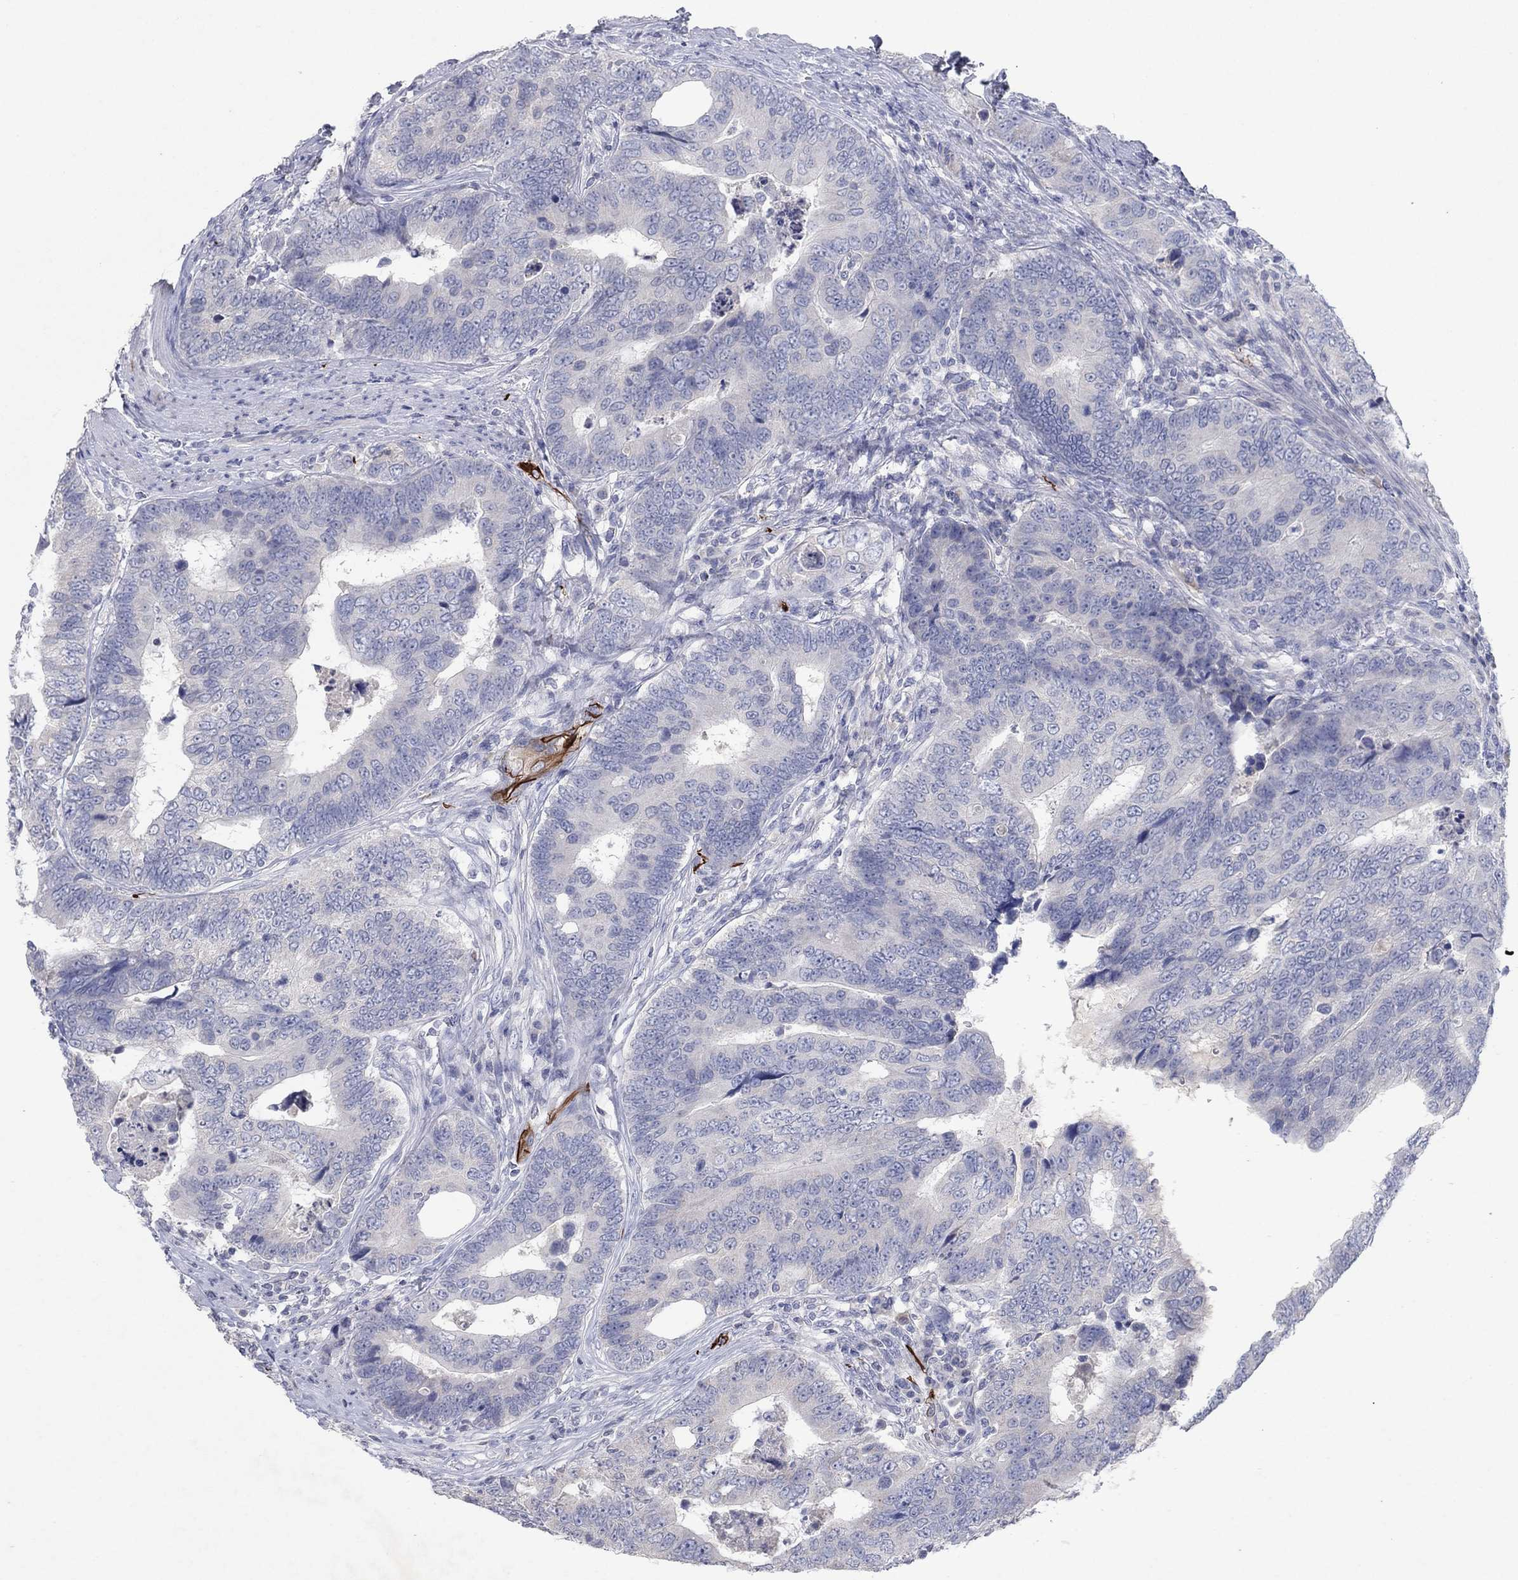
{"staining": {"intensity": "negative", "quantity": "none", "location": "none"}, "tissue": "colorectal cancer", "cell_type": "Tumor cells", "image_type": "cancer", "snomed": [{"axis": "morphology", "description": "Adenocarcinoma, NOS"}, {"axis": "topography", "description": "Colon"}], "caption": "The IHC micrograph has no significant positivity in tumor cells of adenocarcinoma (colorectal) tissue.", "gene": "KRT40", "patient": {"sex": "female", "age": 72}}